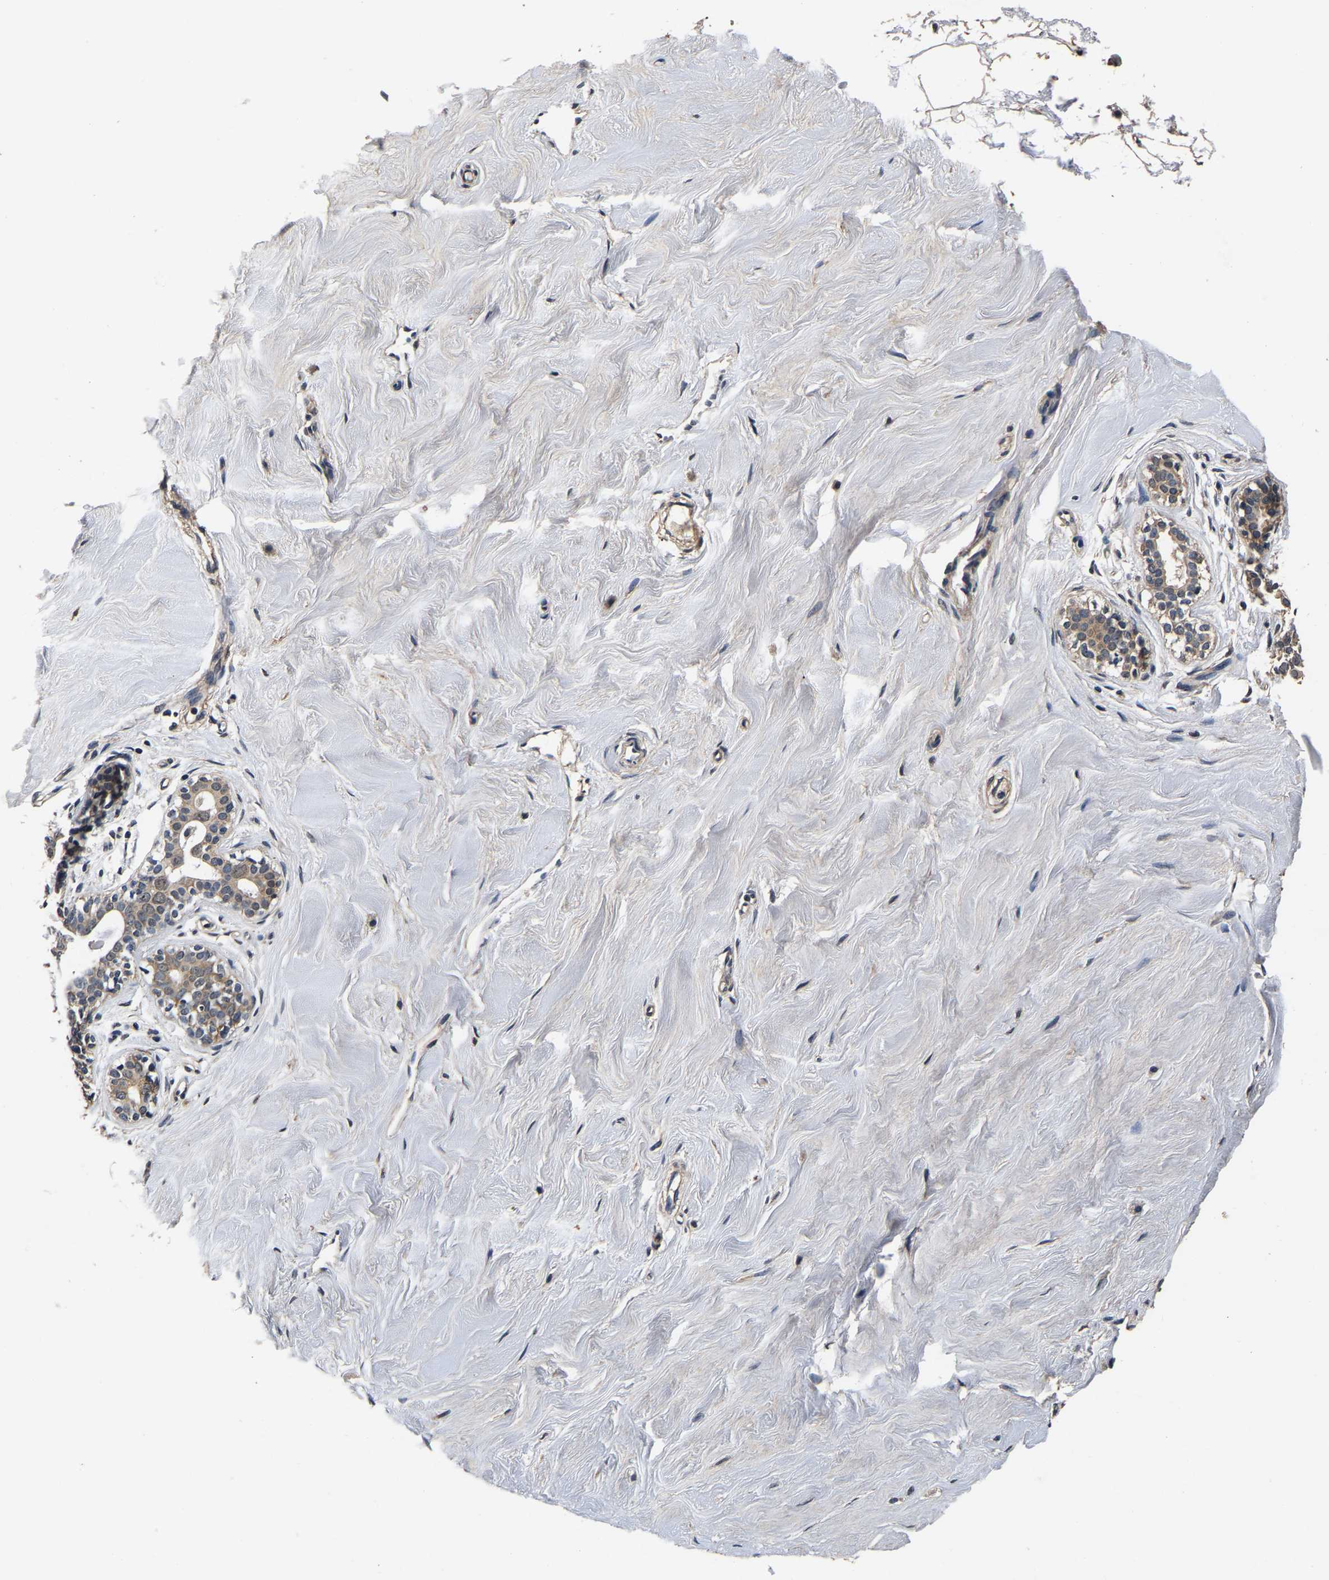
{"staining": {"intensity": "negative", "quantity": "none", "location": "none"}, "tissue": "breast", "cell_type": "Adipocytes", "image_type": "normal", "snomed": [{"axis": "morphology", "description": "Normal tissue, NOS"}, {"axis": "topography", "description": "Breast"}], "caption": "Immunohistochemistry (IHC) histopathology image of normal breast: human breast stained with DAB (3,3'-diaminobenzidine) reveals no significant protein positivity in adipocytes.", "gene": "RUVBL1", "patient": {"sex": "female", "age": 23}}